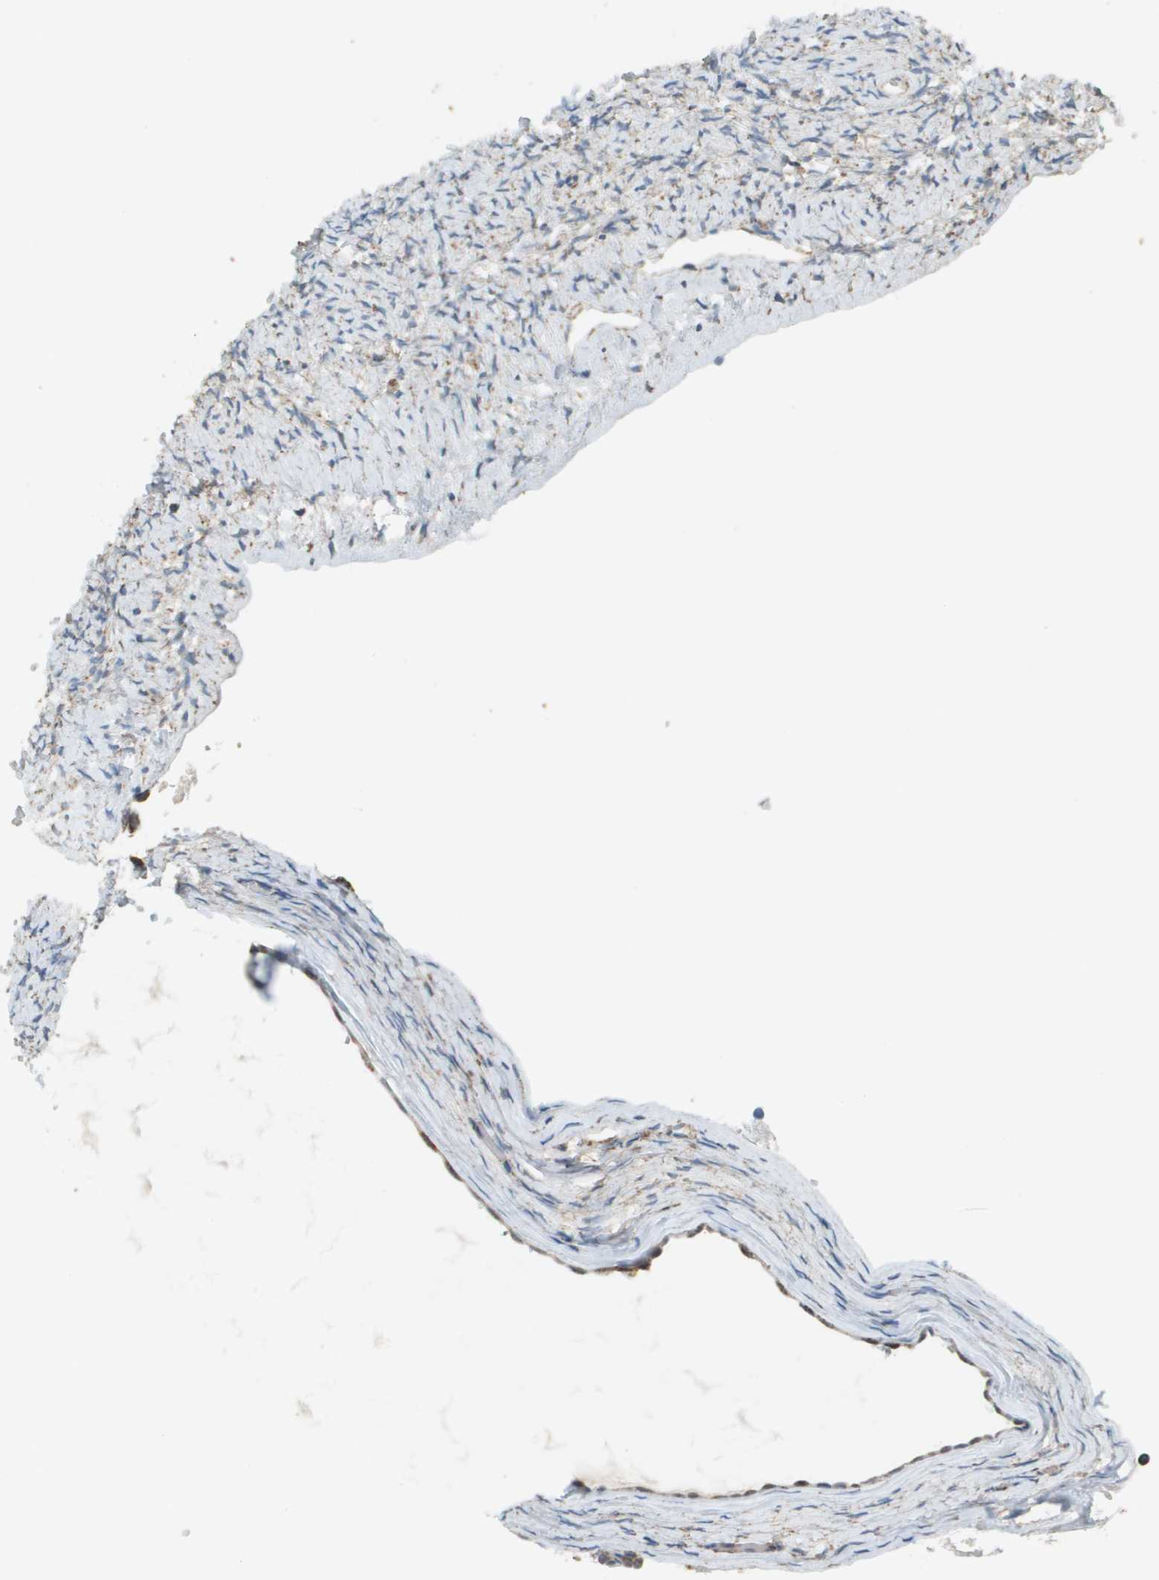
{"staining": {"intensity": "moderate", "quantity": "25%-75%", "location": "cytoplasmic/membranous"}, "tissue": "ovary", "cell_type": "Ovarian stroma cells", "image_type": "normal", "snomed": [{"axis": "morphology", "description": "Normal tissue, NOS"}, {"axis": "topography", "description": "Ovary"}], "caption": "Immunohistochemistry of normal ovary exhibits medium levels of moderate cytoplasmic/membranous expression in about 25%-75% of ovarian stroma cells.", "gene": "FH", "patient": {"sex": "female", "age": 33}}